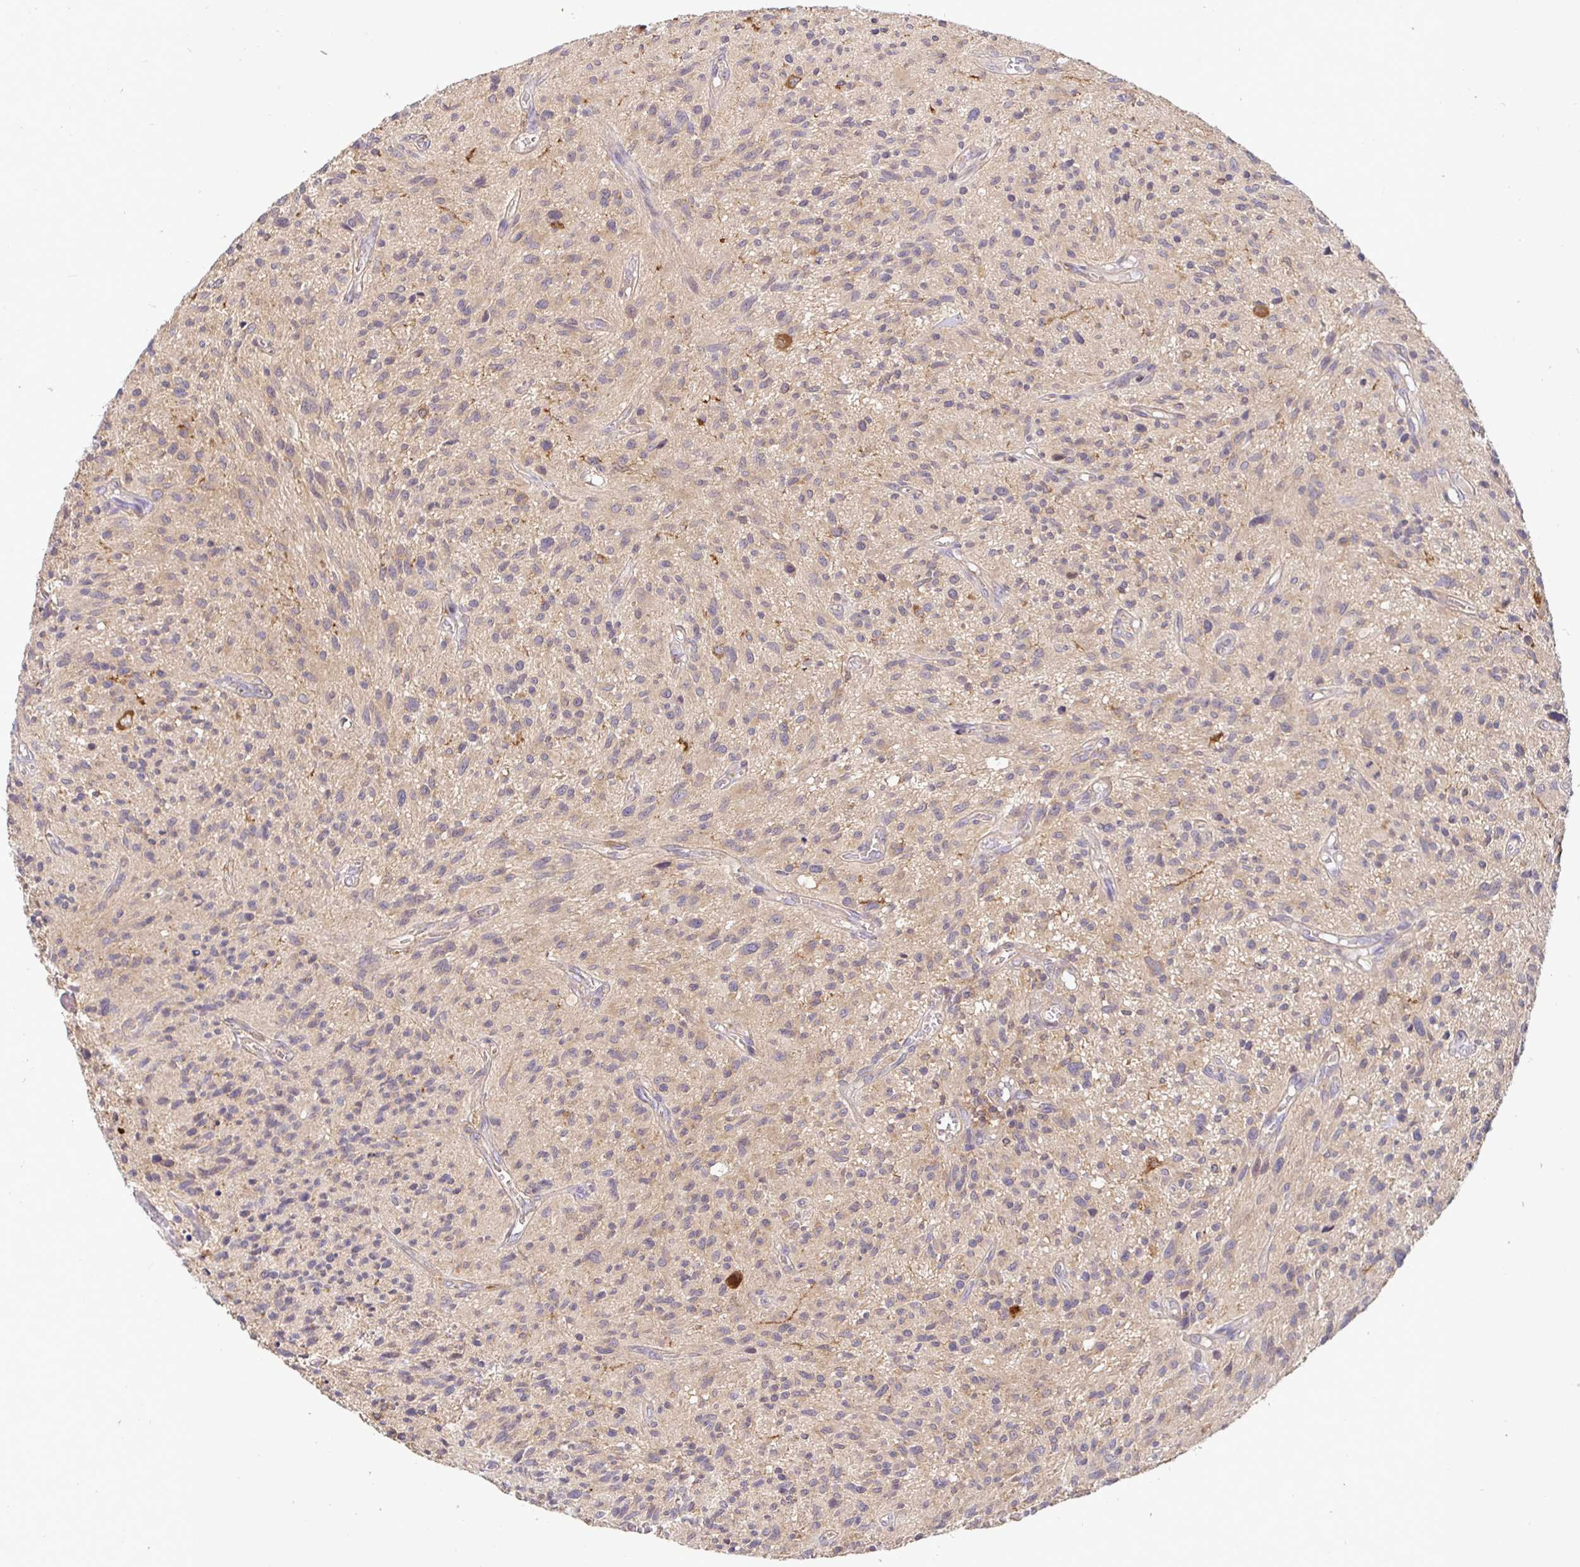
{"staining": {"intensity": "weak", "quantity": ">75%", "location": "cytoplasmic/membranous"}, "tissue": "glioma", "cell_type": "Tumor cells", "image_type": "cancer", "snomed": [{"axis": "morphology", "description": "Glioma, malignant, High grade"}, {"axis": "topography", "description": "Brain"}], "caption": "A micrograph of human glioma stained for a protein reveals weak cytoplasmic/membranous brown staining in tumor cells.", "gene": "ATP6V1F", "patient": {"sex": "male", "age": 75}}